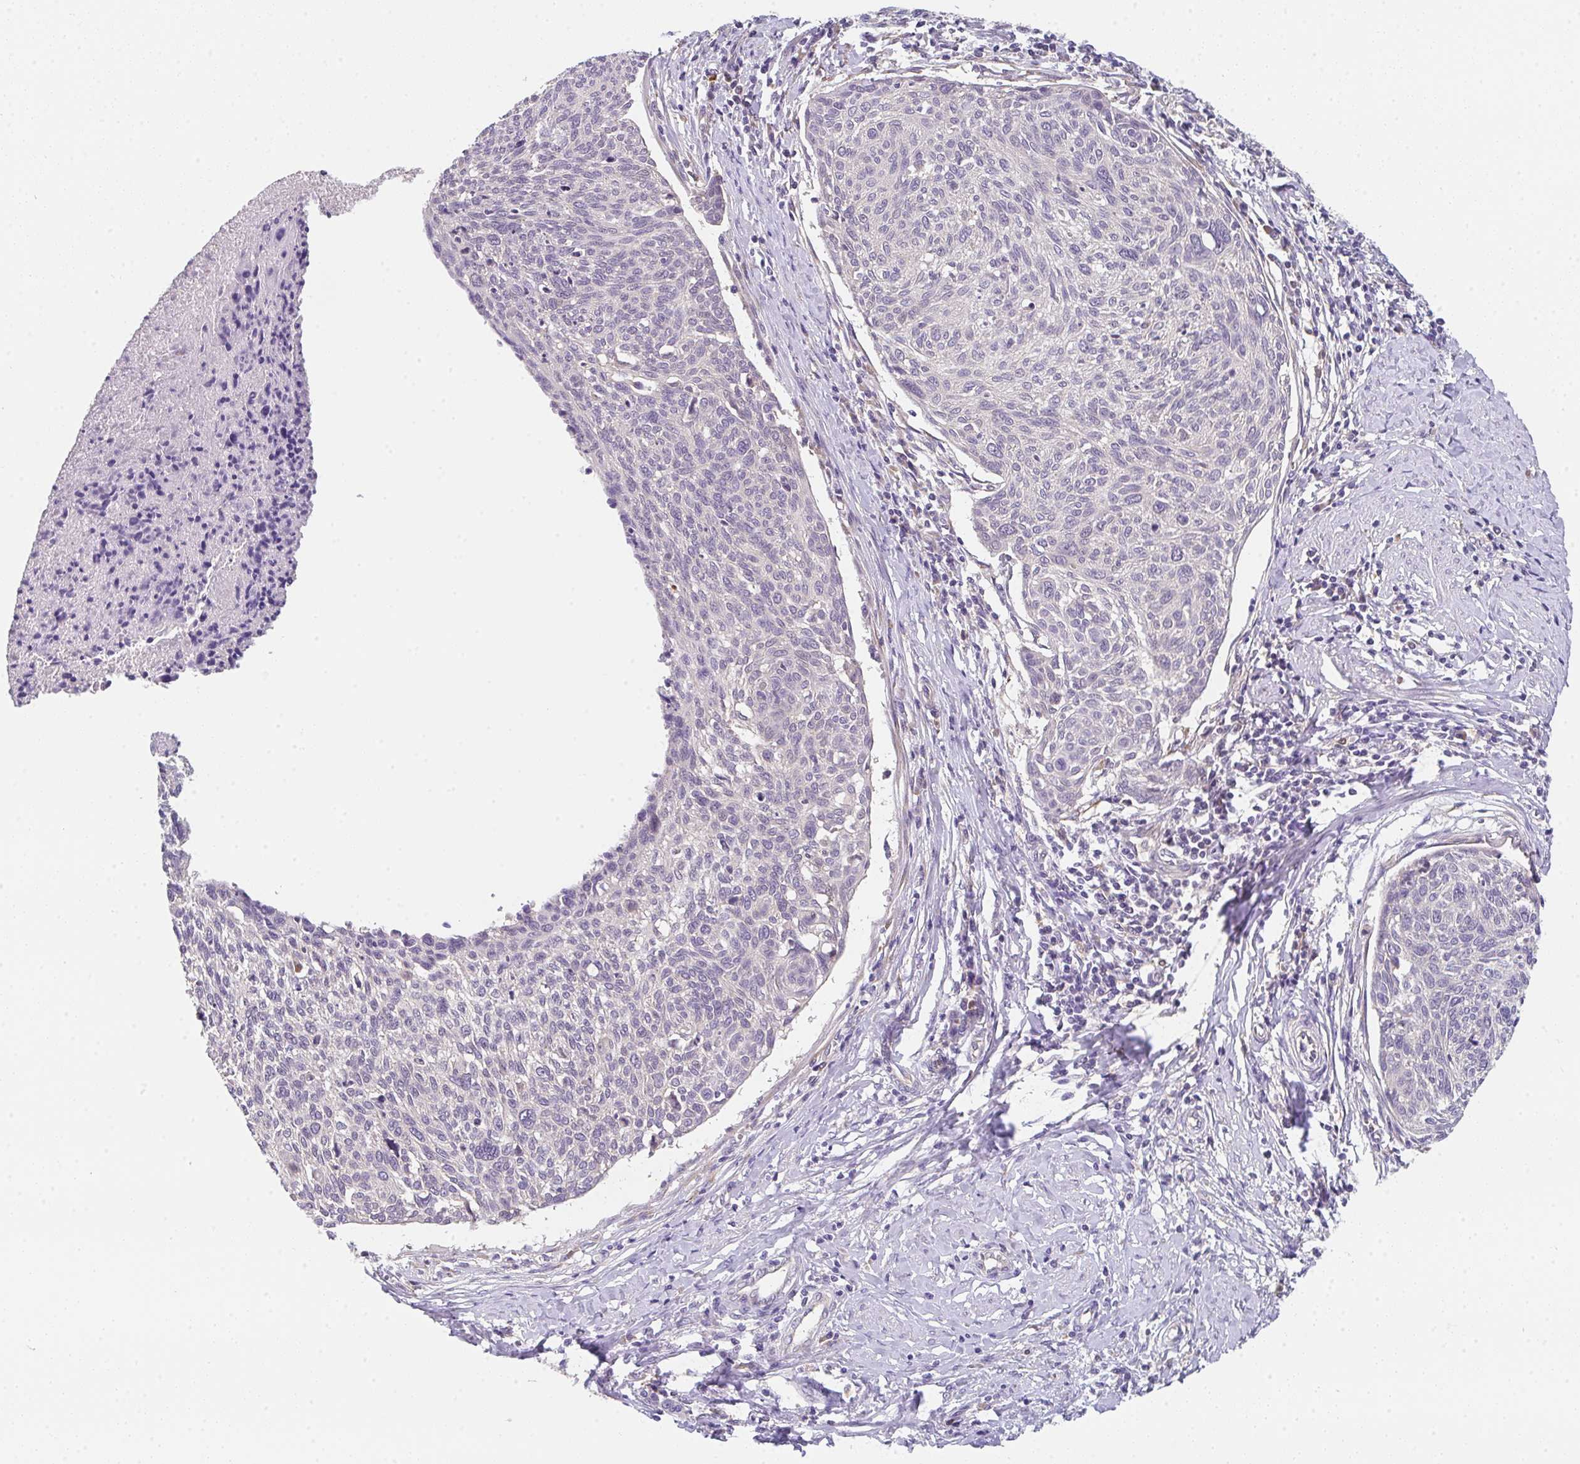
{"staining": {"intensity": "negative", "quantity": "none", "location": "none"}, "tissue": "cervical cancer", "cell_type": "Tumor cells", "image_type": "cancer", "snomed": [{"axis": "morphology", "description": "Squamous cell carcinoma, NOS"}, {"axis": "topography", "description": "Cervix"}], "caption": "High power microscopy micrograph of an immunohistochemistry image of cervical cancer, revealing no significant staining in tumor cells. Brightfield microscopy of immunohistochemistry (IHC) stained with DAB (brown) and hematoxylin (blue), captured at high magnification.", "gene": "TSPAN31", "patient": {"sex": "female", "age": 49}}